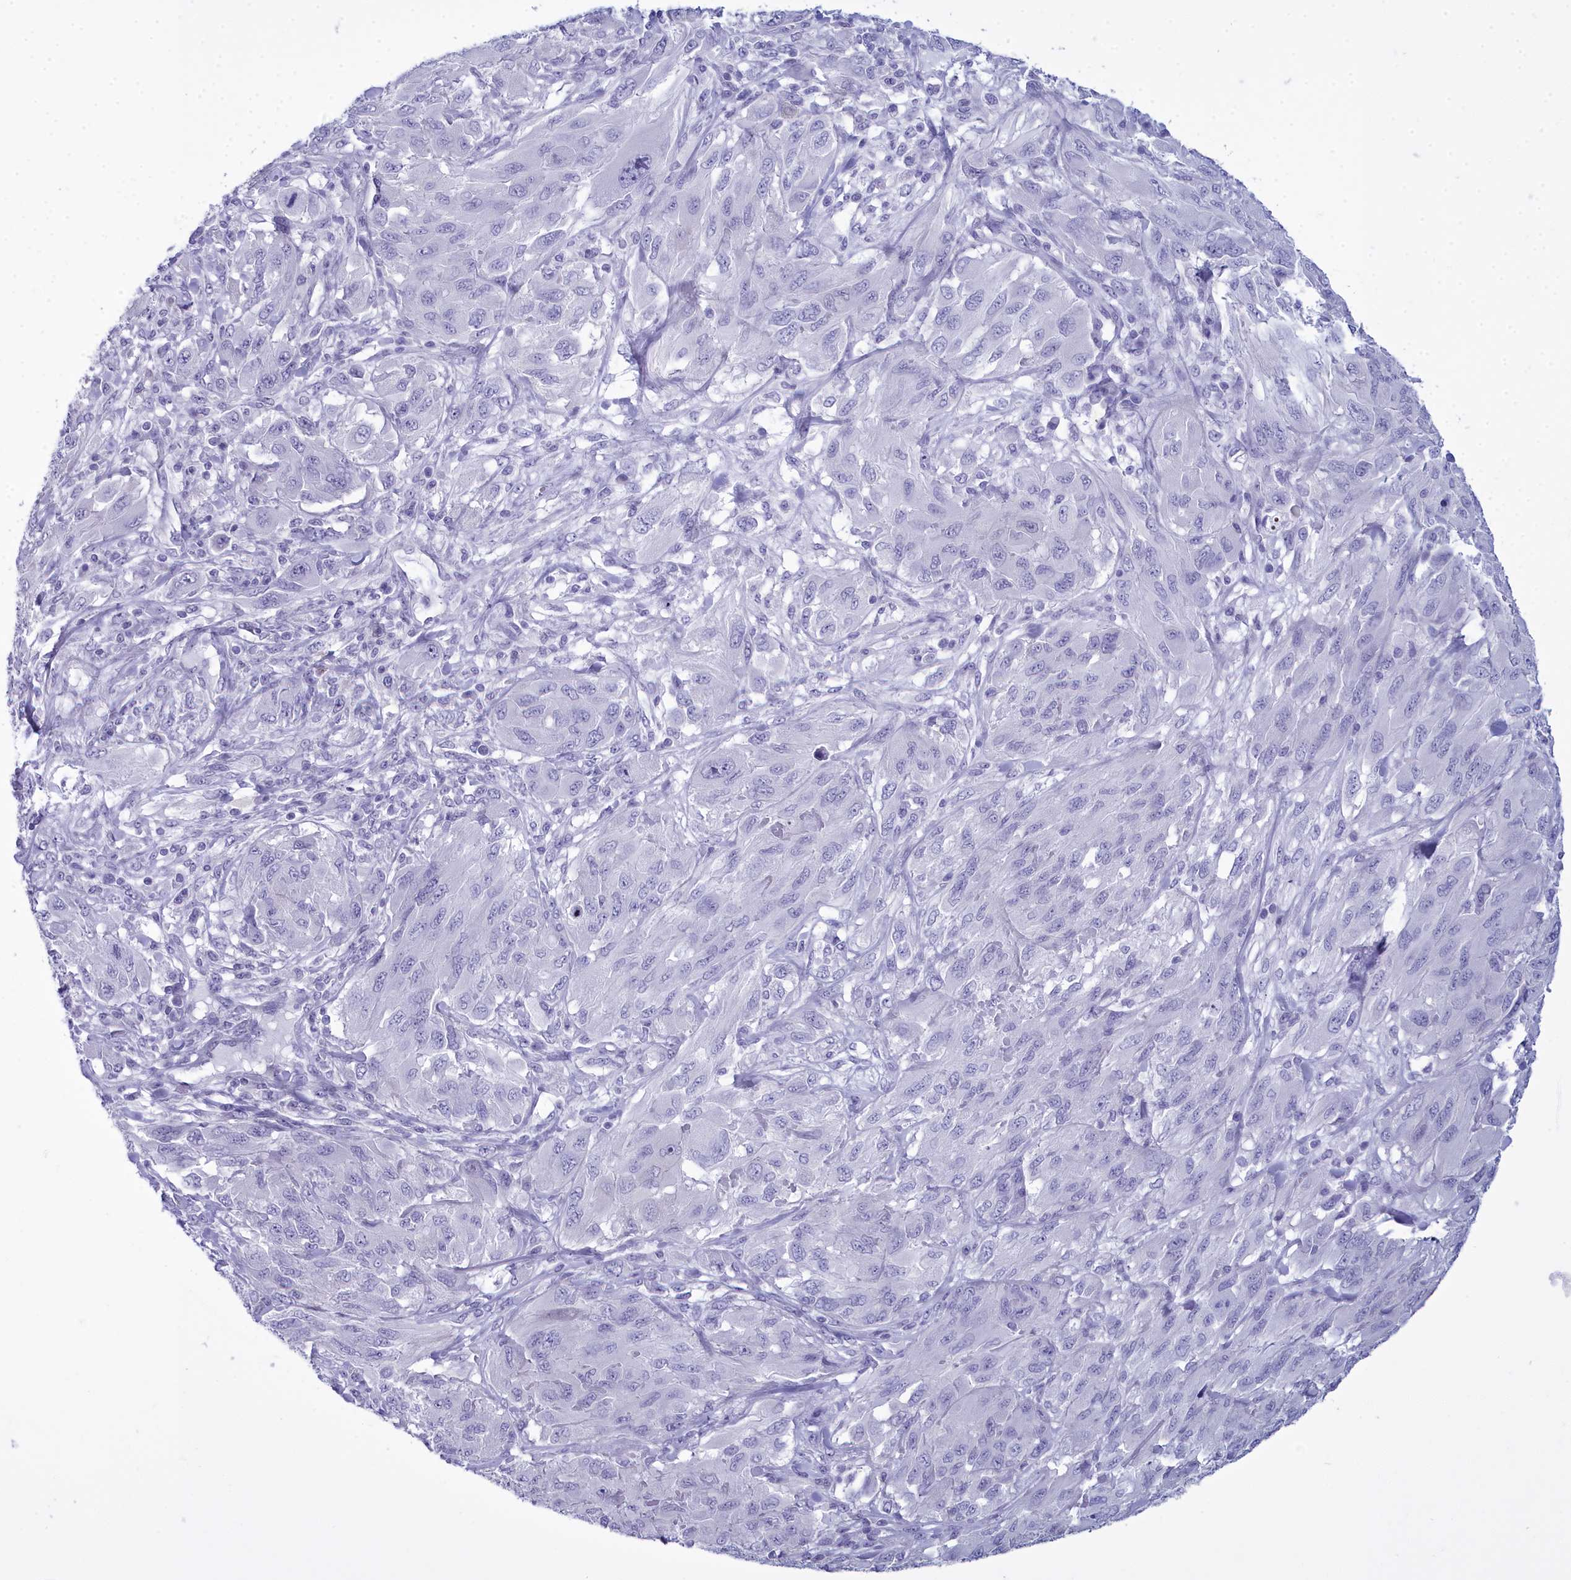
{"staining": {"intensity": "negative", "quantity": "none", "location": "none"}, "tissue": "melanoma", "cell_type": "Tumor cells", "image_type": "cancer", "snomed": [{"axis": "morphology", "description": "Malignant melanoma, NOS"}, {"axis": "topography", "description": "Skin"}], "caption": "Immunohistochemistry (IHC) of melanoma exhibits no staining in tumor cells.", "gene": "MAP6", "patient": {"sex": "female", "age": 91}}